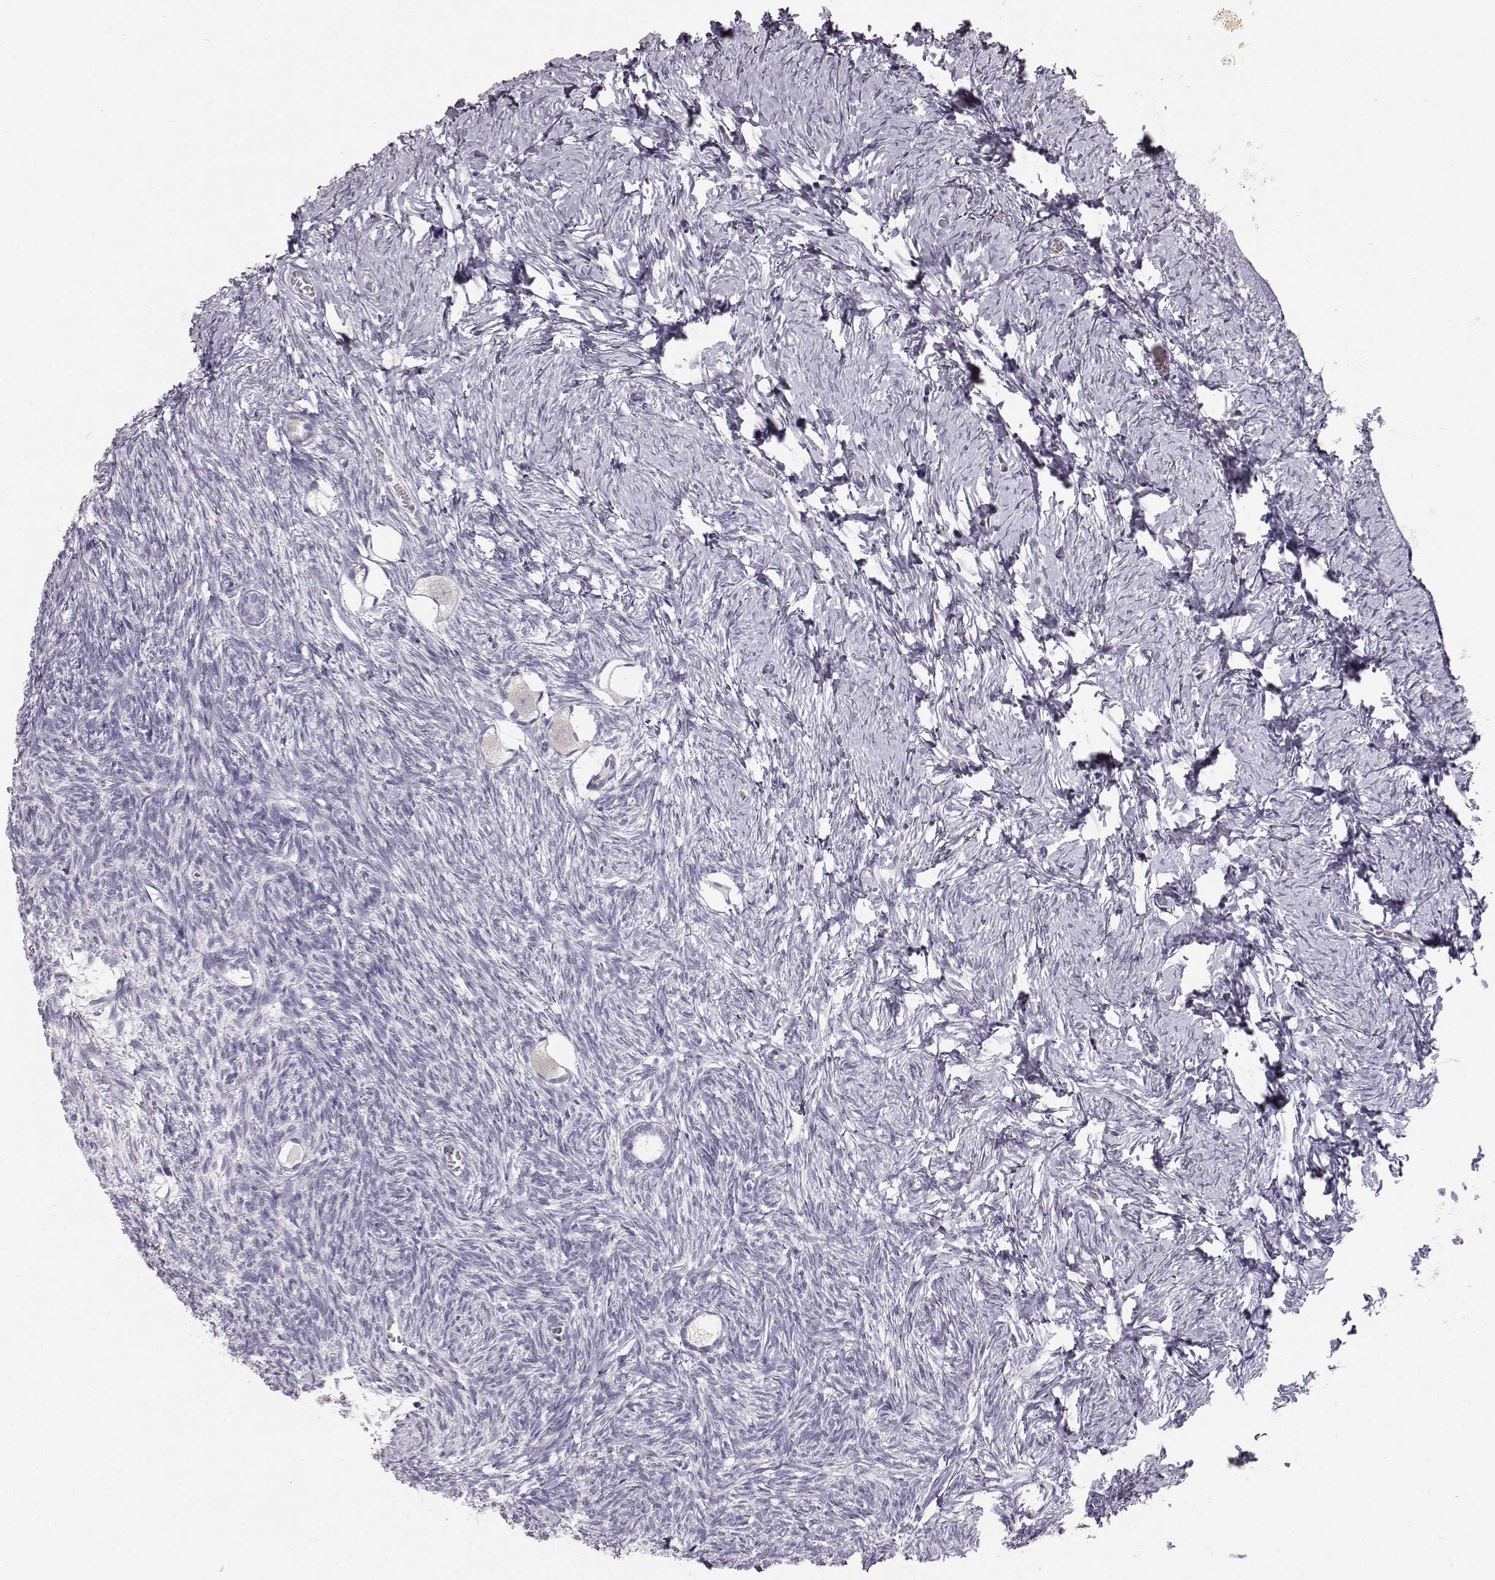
{"staining": {"intensity": "negative", "quantity": "none", "location": "none"}, "tissue": "ovary", "cell_type": "Follicle cells", "image_type": "normal", "snomed": [{"axis": "morphology", "description": "Normal tissue, NOS"}, {"axis": "topography", "description": "Ovary"}], "caption": "An image of ovary stained for a protein shows no brown staining in follicle cells.", "gene": "KRTAP16", "patient": {"sex": "female", "age": 27}}